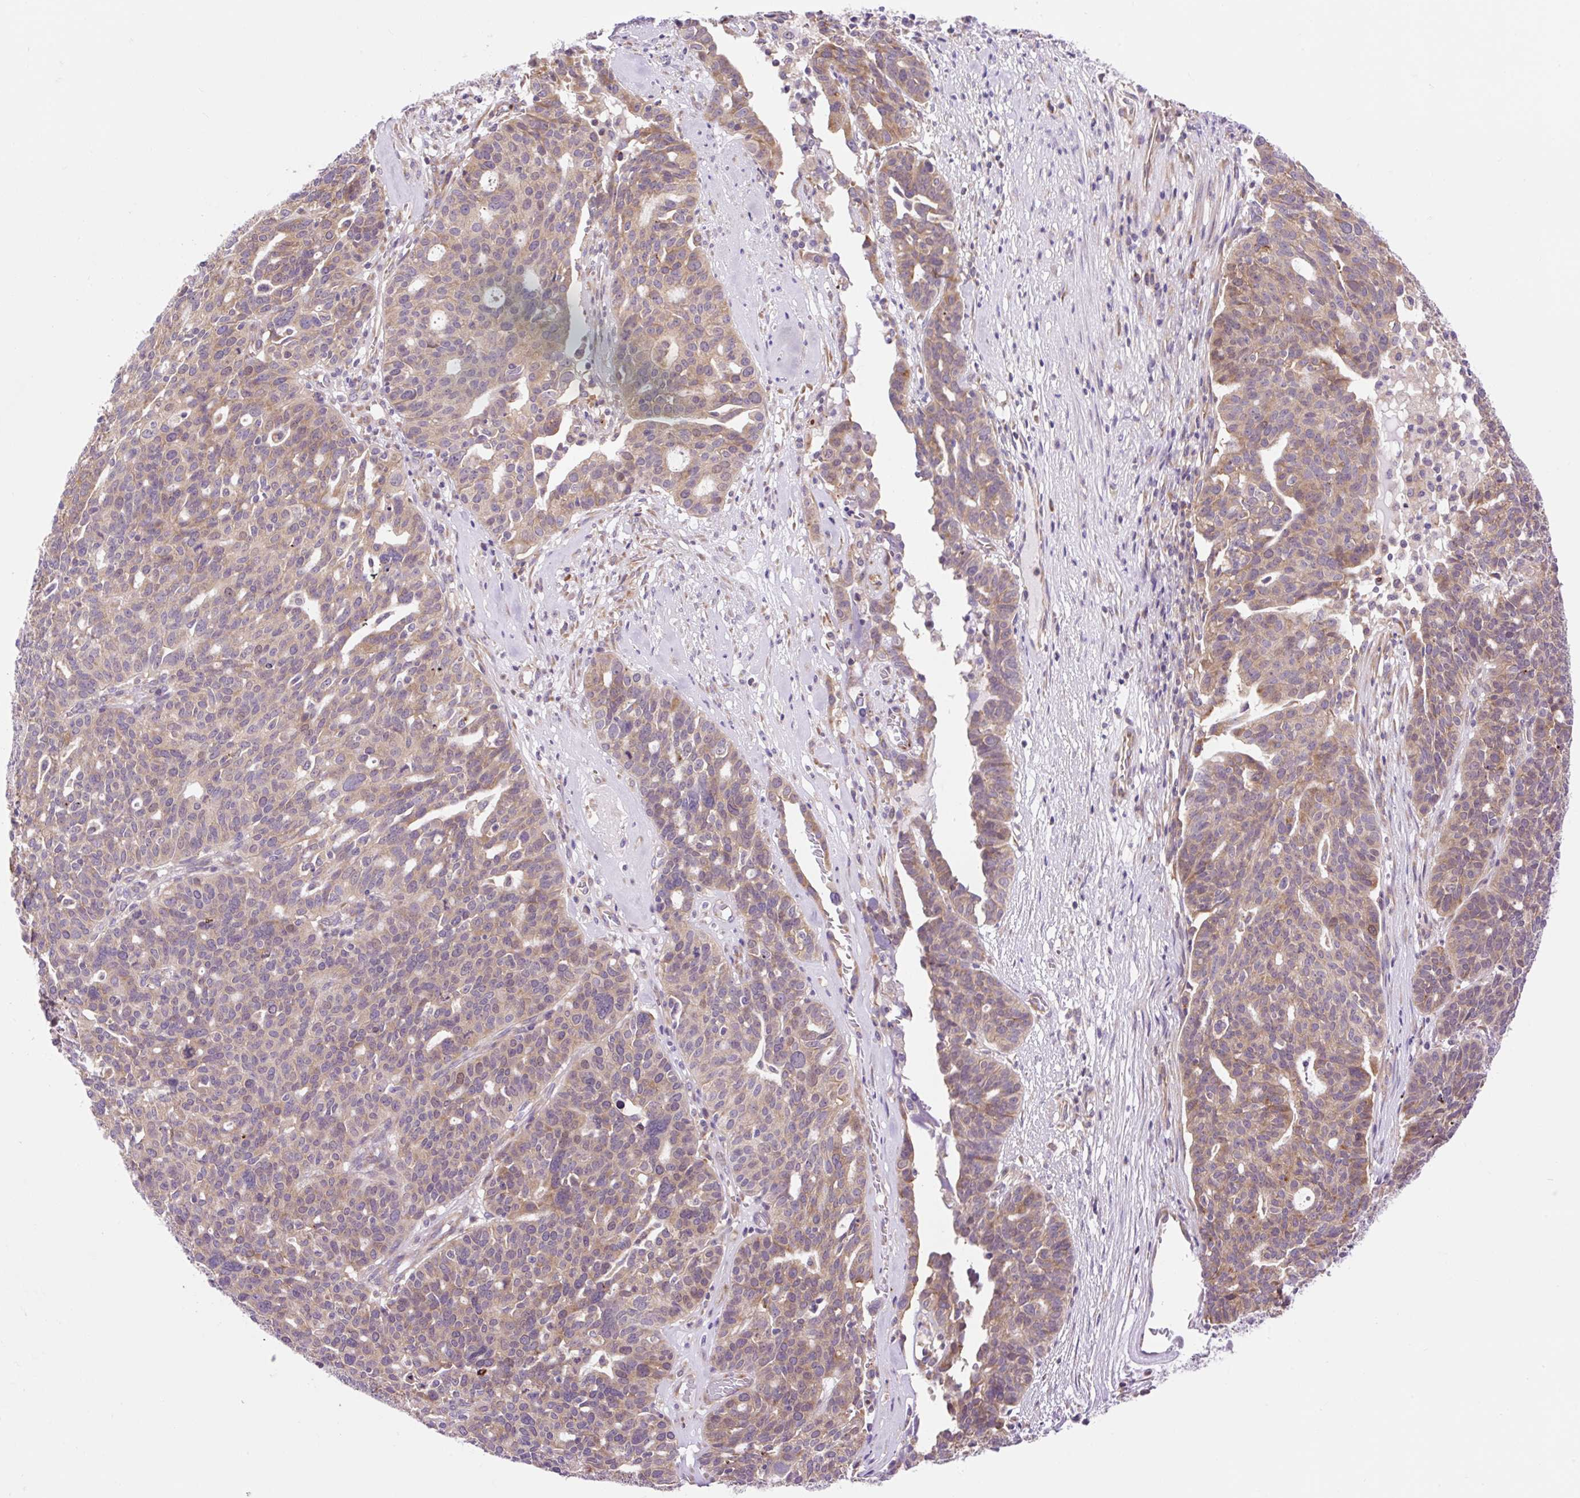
{"staining": {"intensity": "moderate", "quantity": ">75%", "location": "cytoplasmic/membranous"}, "tissue": "ovarian cancer", "cell_type": "Tumor cells", "image_type": "cancer", "snomed": [{"axis": "morphology", "description": "Cystadenocarcinoma, serous, NOS"}, {"axis": "topography", "description": "Ovary"}], "caption": "Immunohistochemistry micrograph of serous cystadenocarcinoma (ovarian) stained for a protein (brown), which displays medium levels of moderate cytoplasmic/membranous staining in approximately >75% of tumor cells.", "gene": "GPR45", "patient": {"sex": "female", "age": 59}}